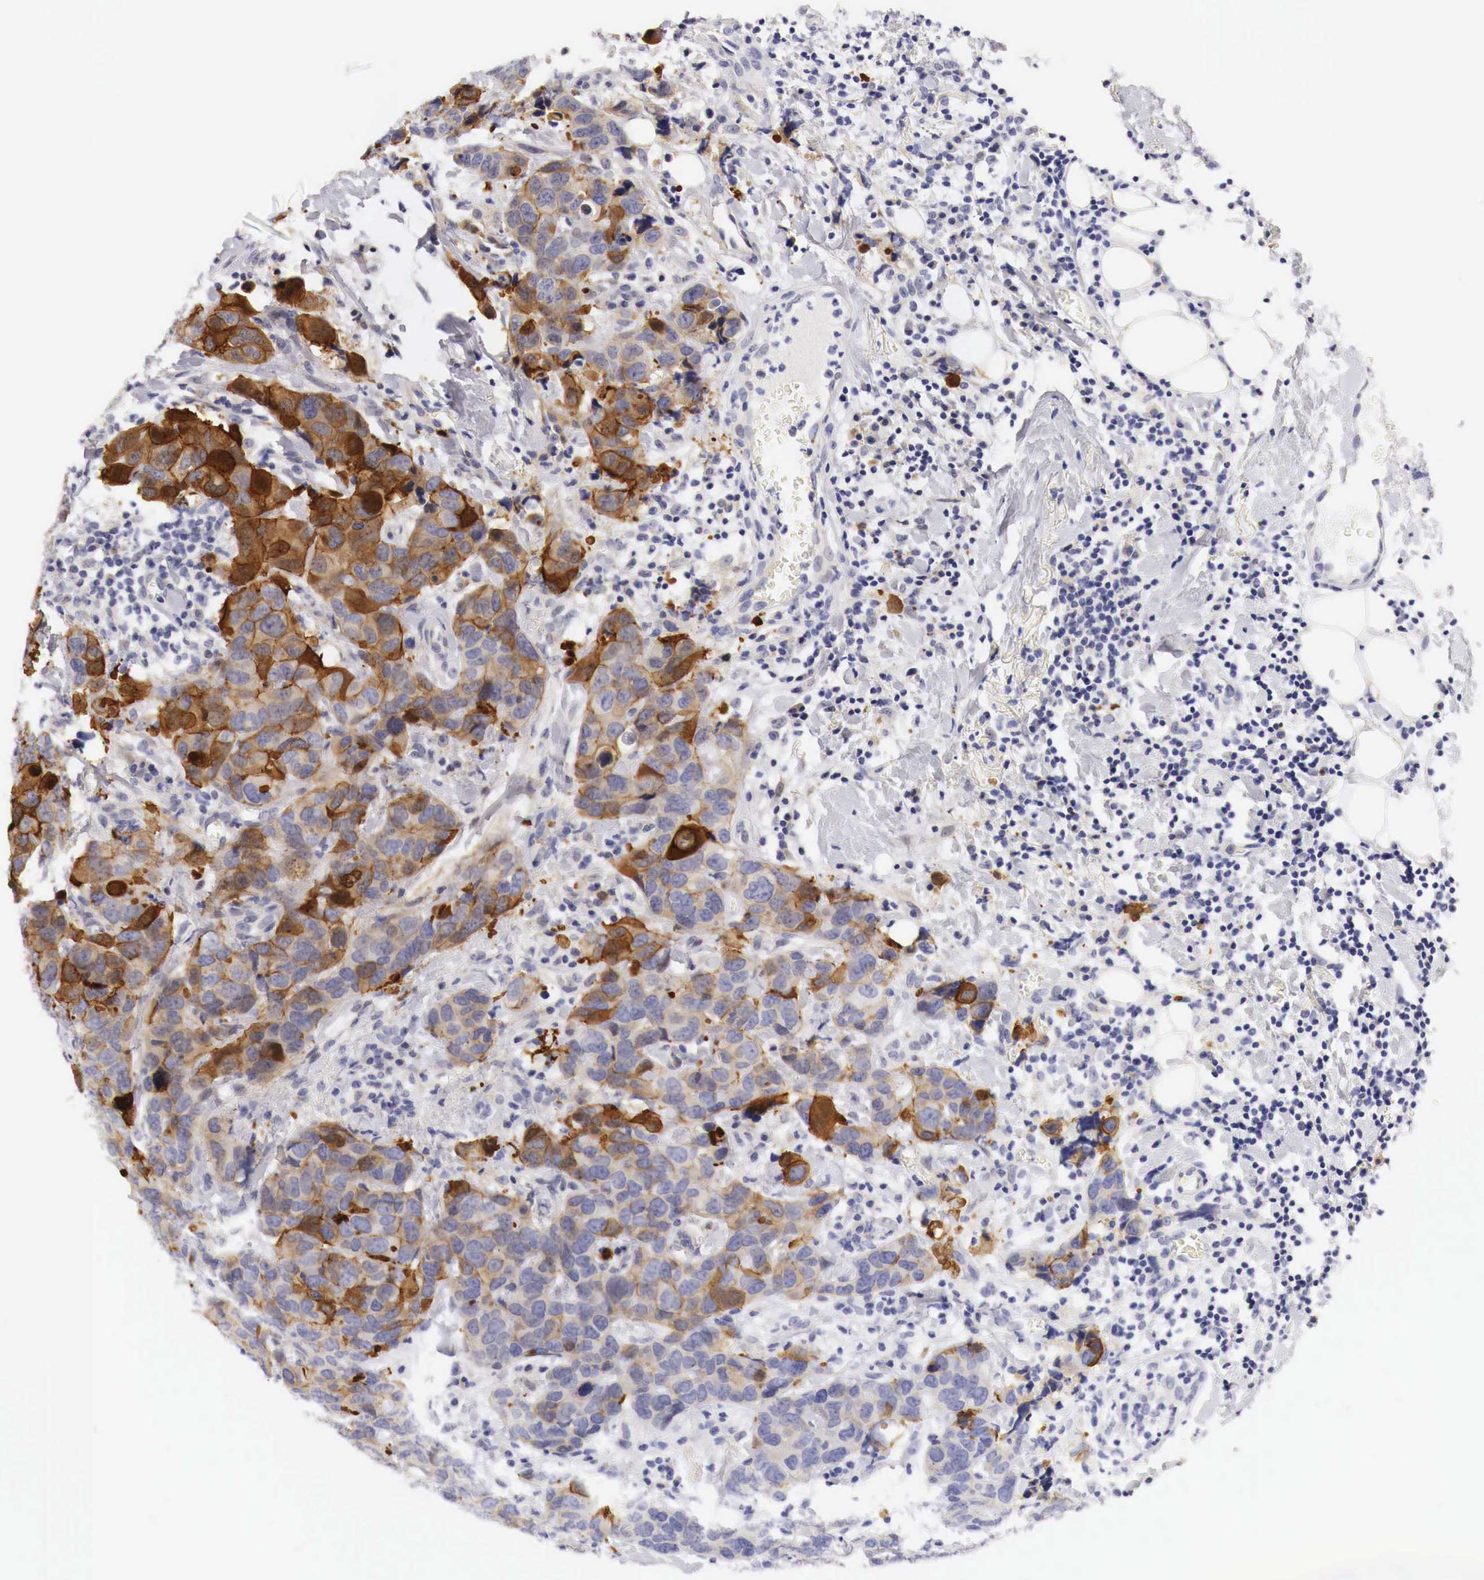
{"staining": {"intensity": "strong", "quantity": "25%-75%", "location": "cytoplasmic/membranous"}, "tissue": "breast cancer", "cell_type": "Tumor cells", "image_type": "cancer", "snomed": [{"axis": "morphology", "description": "Duct carcinoma"}, {"axis": "topography", "description": "Breast"}], "caption": "Immunohistochemistry (DAB (3,3'-diaminobenzidine)) staining of breast cancer exhibits strong cytoplasmic/membranous protein expression in approximately 25%-75% of tumor cells. (brown staining indicates protein expression, while blue staining denotes nuclei).", "gene": "CASP3", "patient": {"sex": "female", "age": 91}}